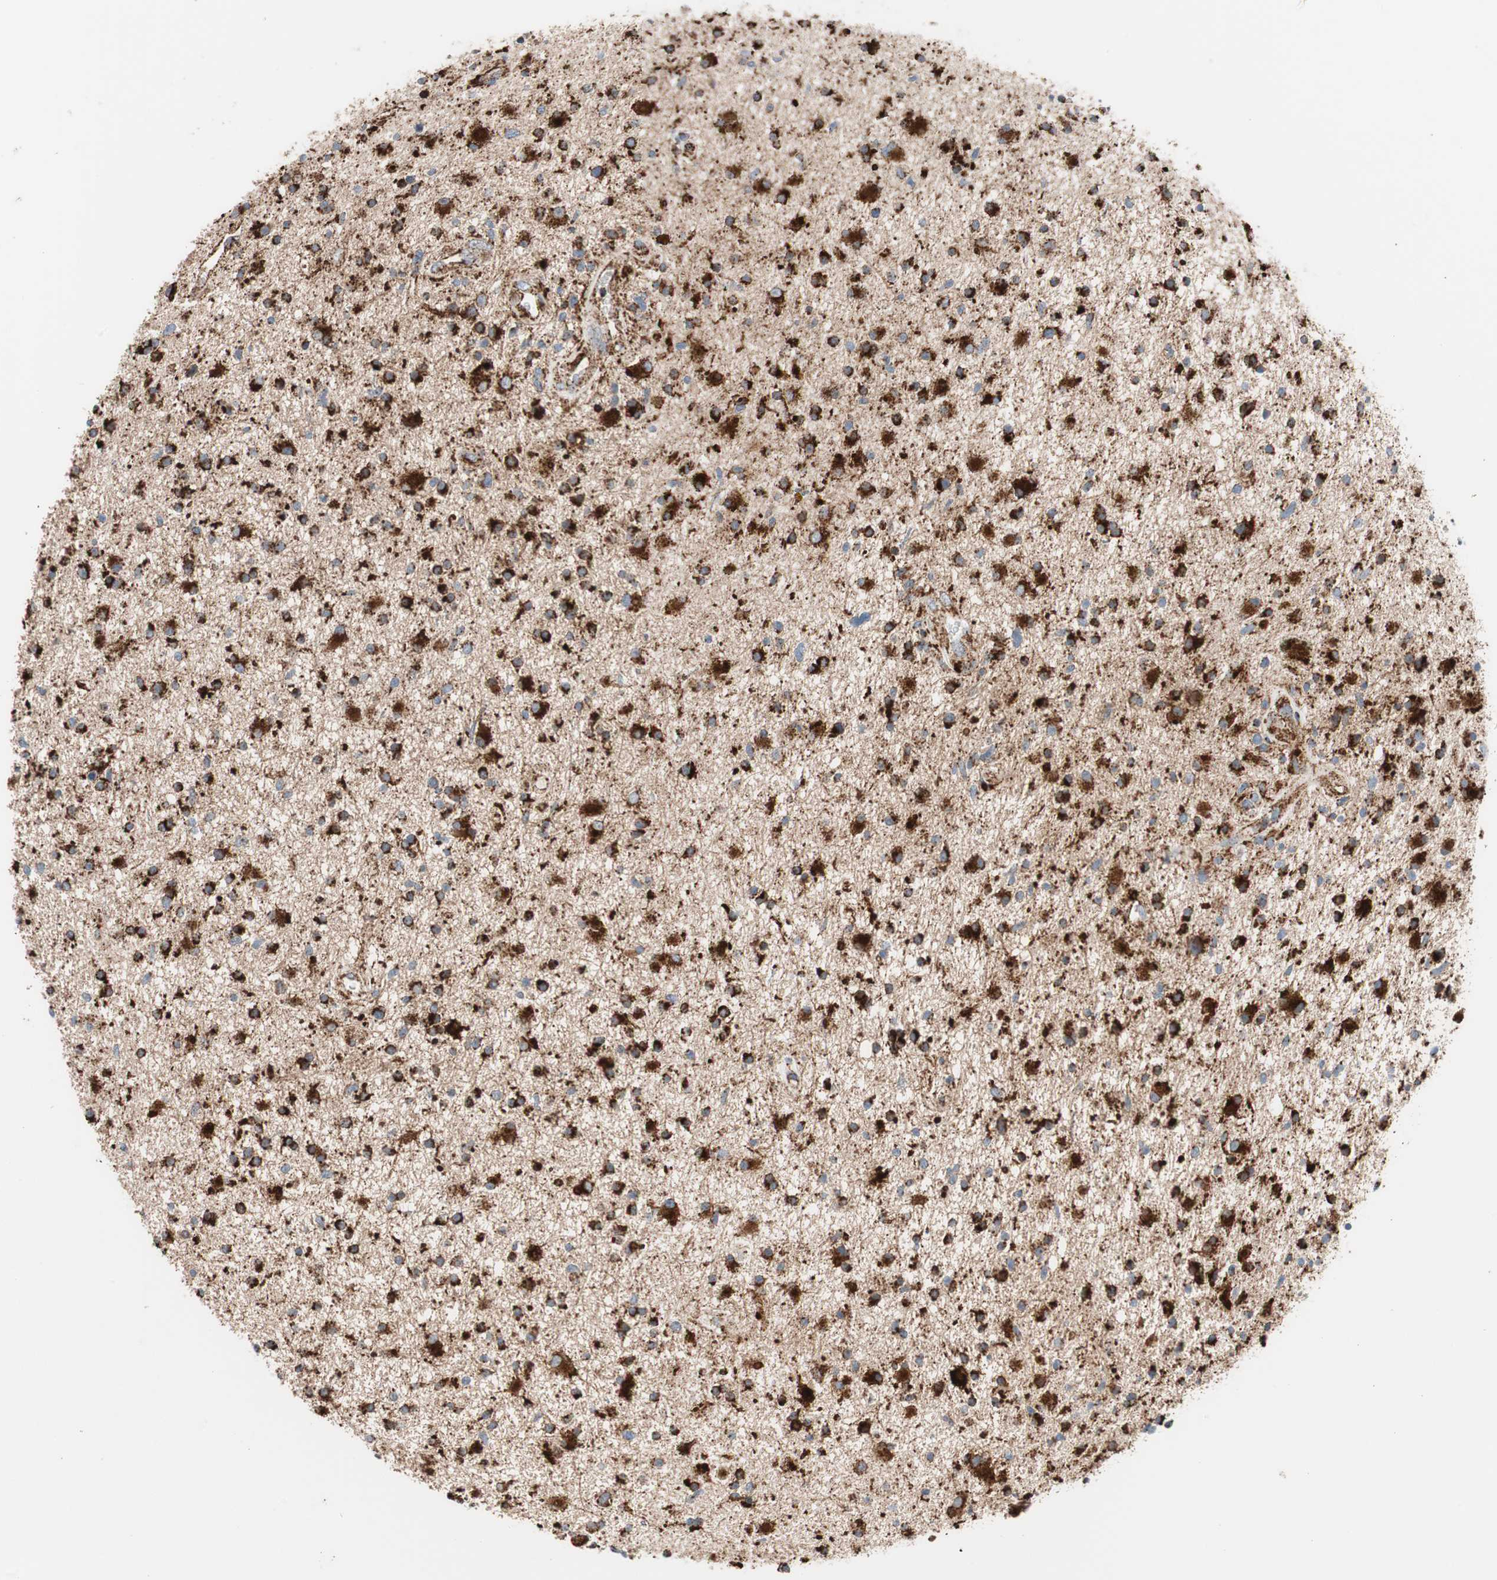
{"staining": {"intensity": "strong", "quantity": ">75%", "location": "cytoplasmic/membranous"}, "tissue": "glioma", "cell_type": "Tumor cells", "image_type": "cancer", "snomed": [{"axis": "morphology", "description": "Glioma, malignant, High grade"}, {"axis": "topography", "description": "Brain"}], "caption": "Immunohistochemistry (IHC) histopathology image of glioma stained for a protein (brown), which reveals high levels of strong cytoplasmic/membranous expression in about >75% of tumor cells.", "gene": "LAMP1", "patient": {"sex": "male", "age": 33}}